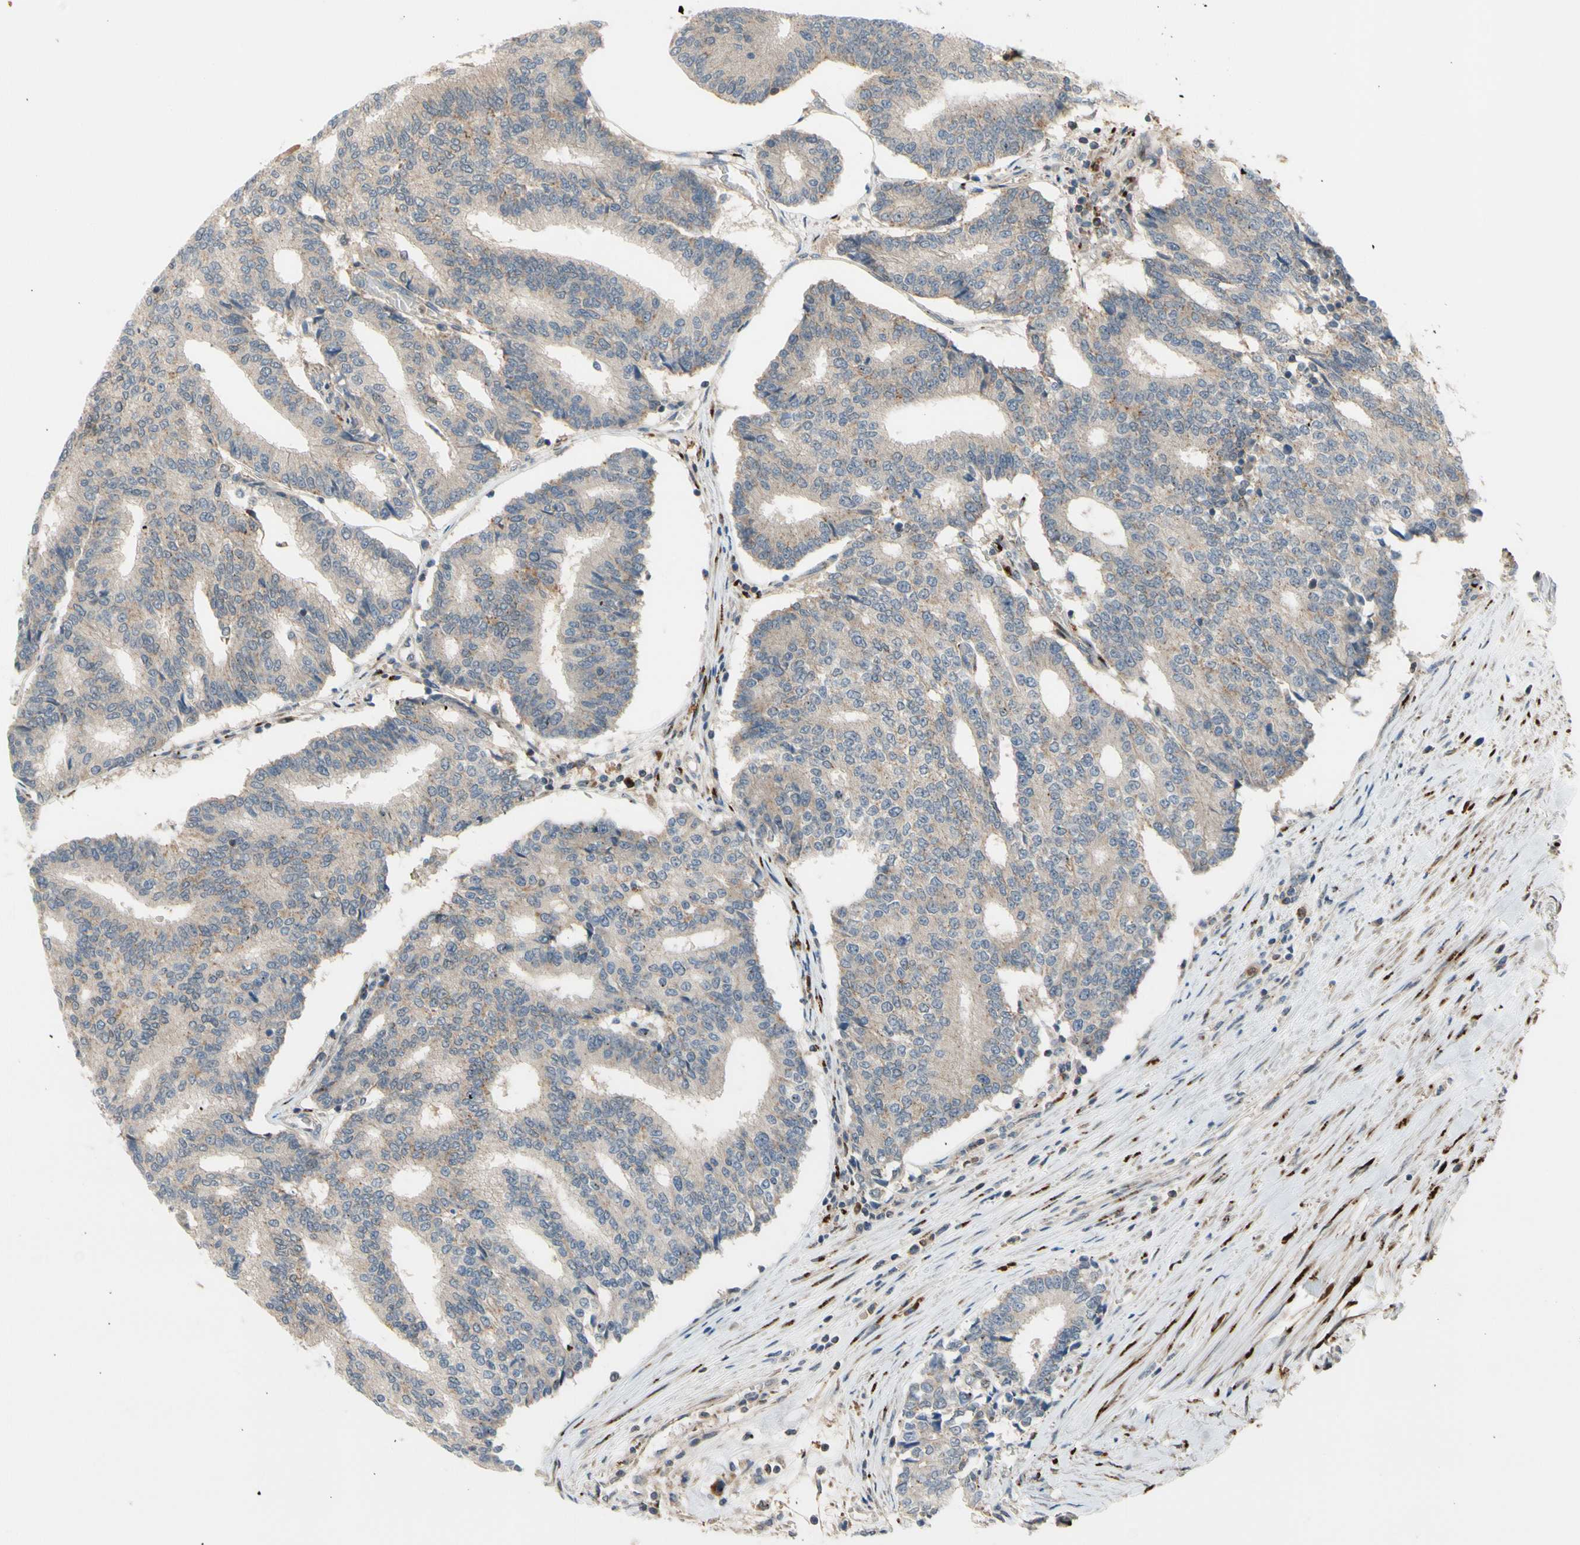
{"staining": {"intensity": "weak", "quantity": "25%-75%", "location": "cytoplasmic/membranous"}, "tissue": "prostate cancer", "cell_type": "Tumor cells", "image_type": "cancer", "snomed": [{"axis": "morphology", "description": "Adenocarcinoma, High grade"}, {"axis": "topography", "description": "Prostate"}], "caption": "Immunohistochemistry (IHC) of human prostate cancer shows low levels of weak cytoplasmic/membranous positivity in approximately 25%-75% of tumor cells.", "gene": "GALNT5", "patient": {"sex": "male", "age": 55}}